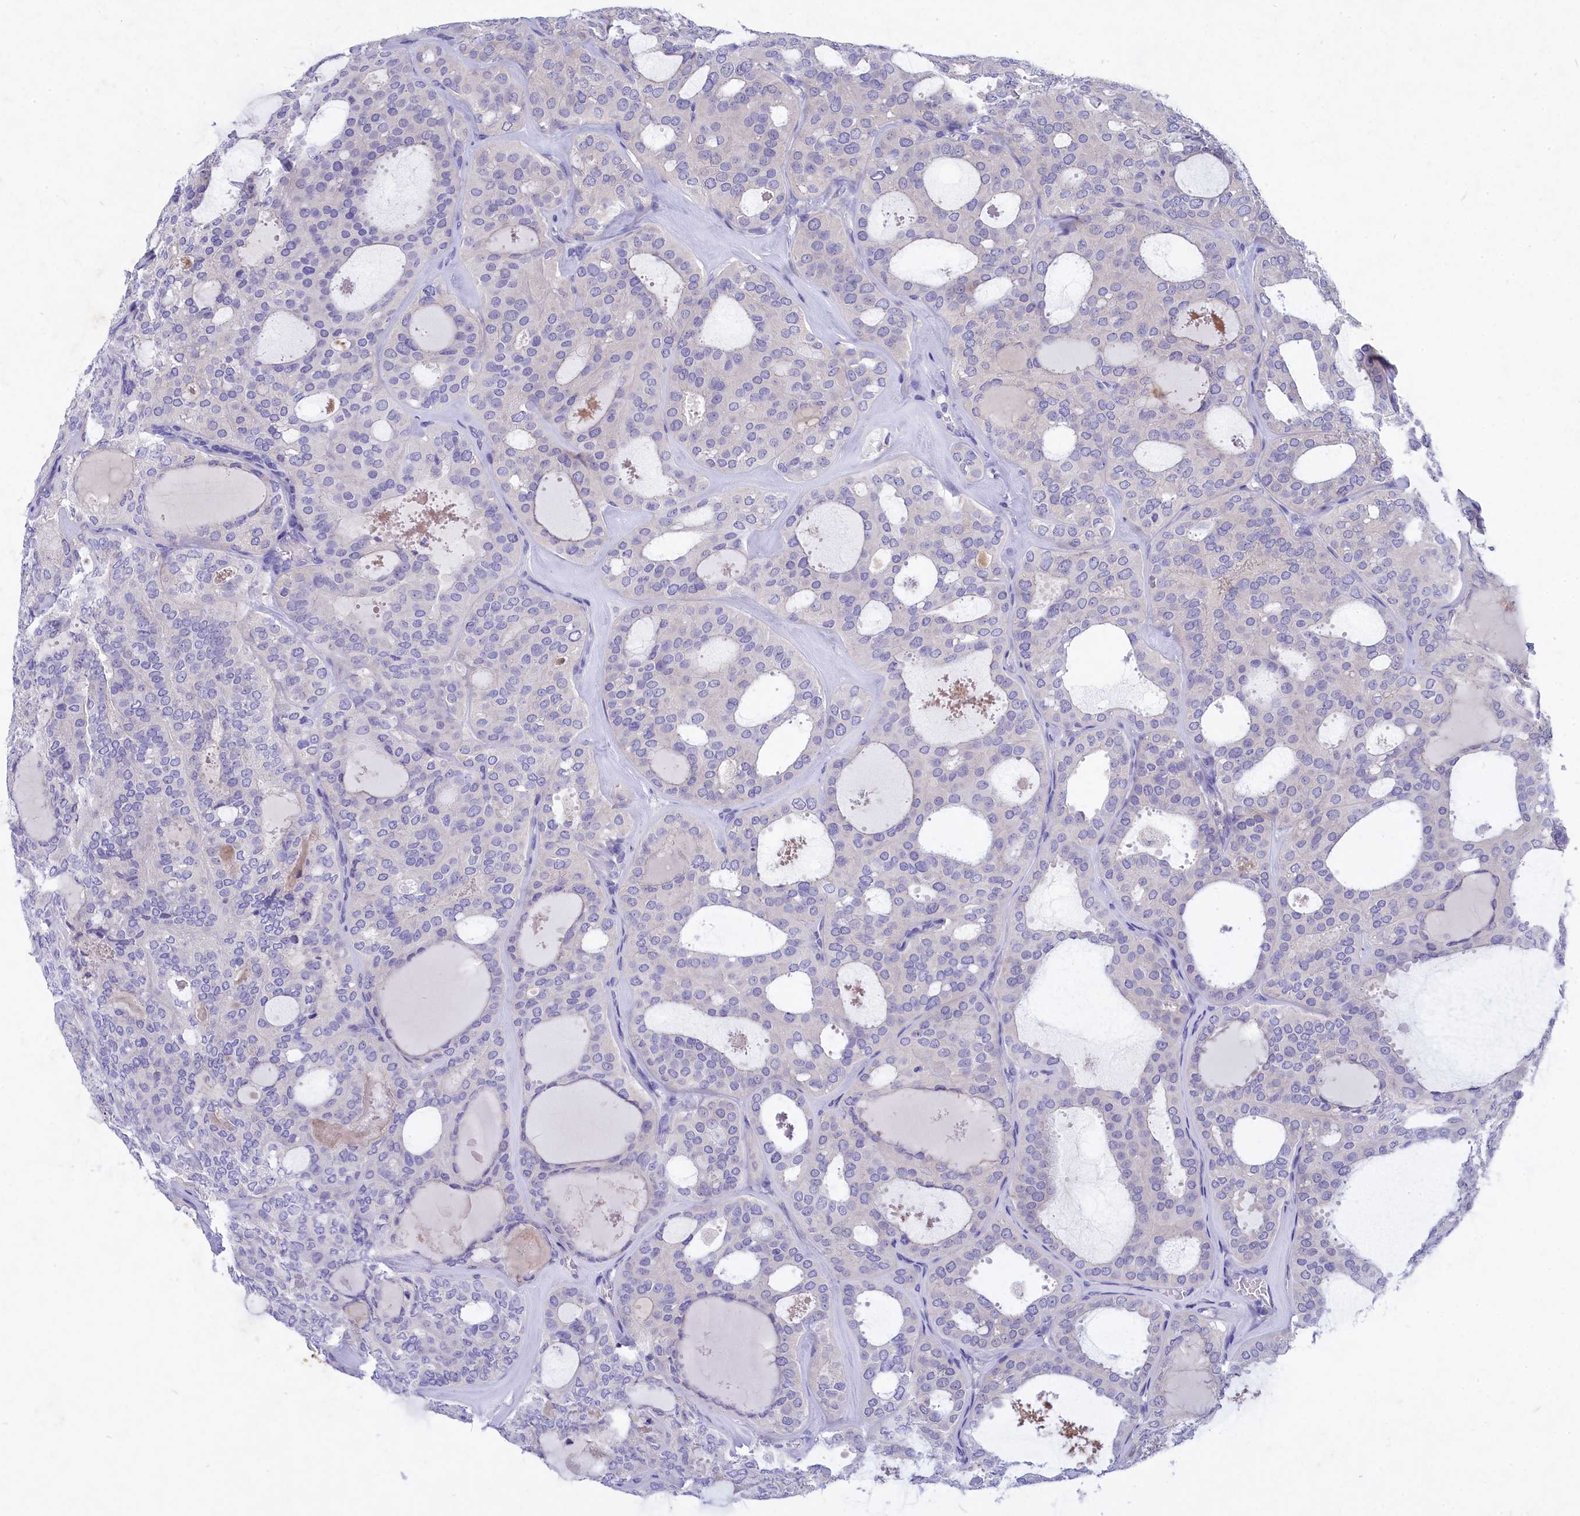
{"staining": {"intensity": "negative", "quantity": "none", "location": "none"}, "tissue": "thyroid cancer", "cell_type": "Tumor cells", "image_type": "cancer", "snomed": [{"axis": "morphology", "description": "Follicular adenoma carcinoma, NOS"}, {"axis": "topography", "description": "Thyroid gland"}], "caption": "Immunohistochemistry photomicrograph of follicular adenoma carcinoma (thyroid) stained for a protein (brown), which displays no positivity in tumor cells.", "gene": "DEFB119", "patient": {"sex": "male", "age": 75}}